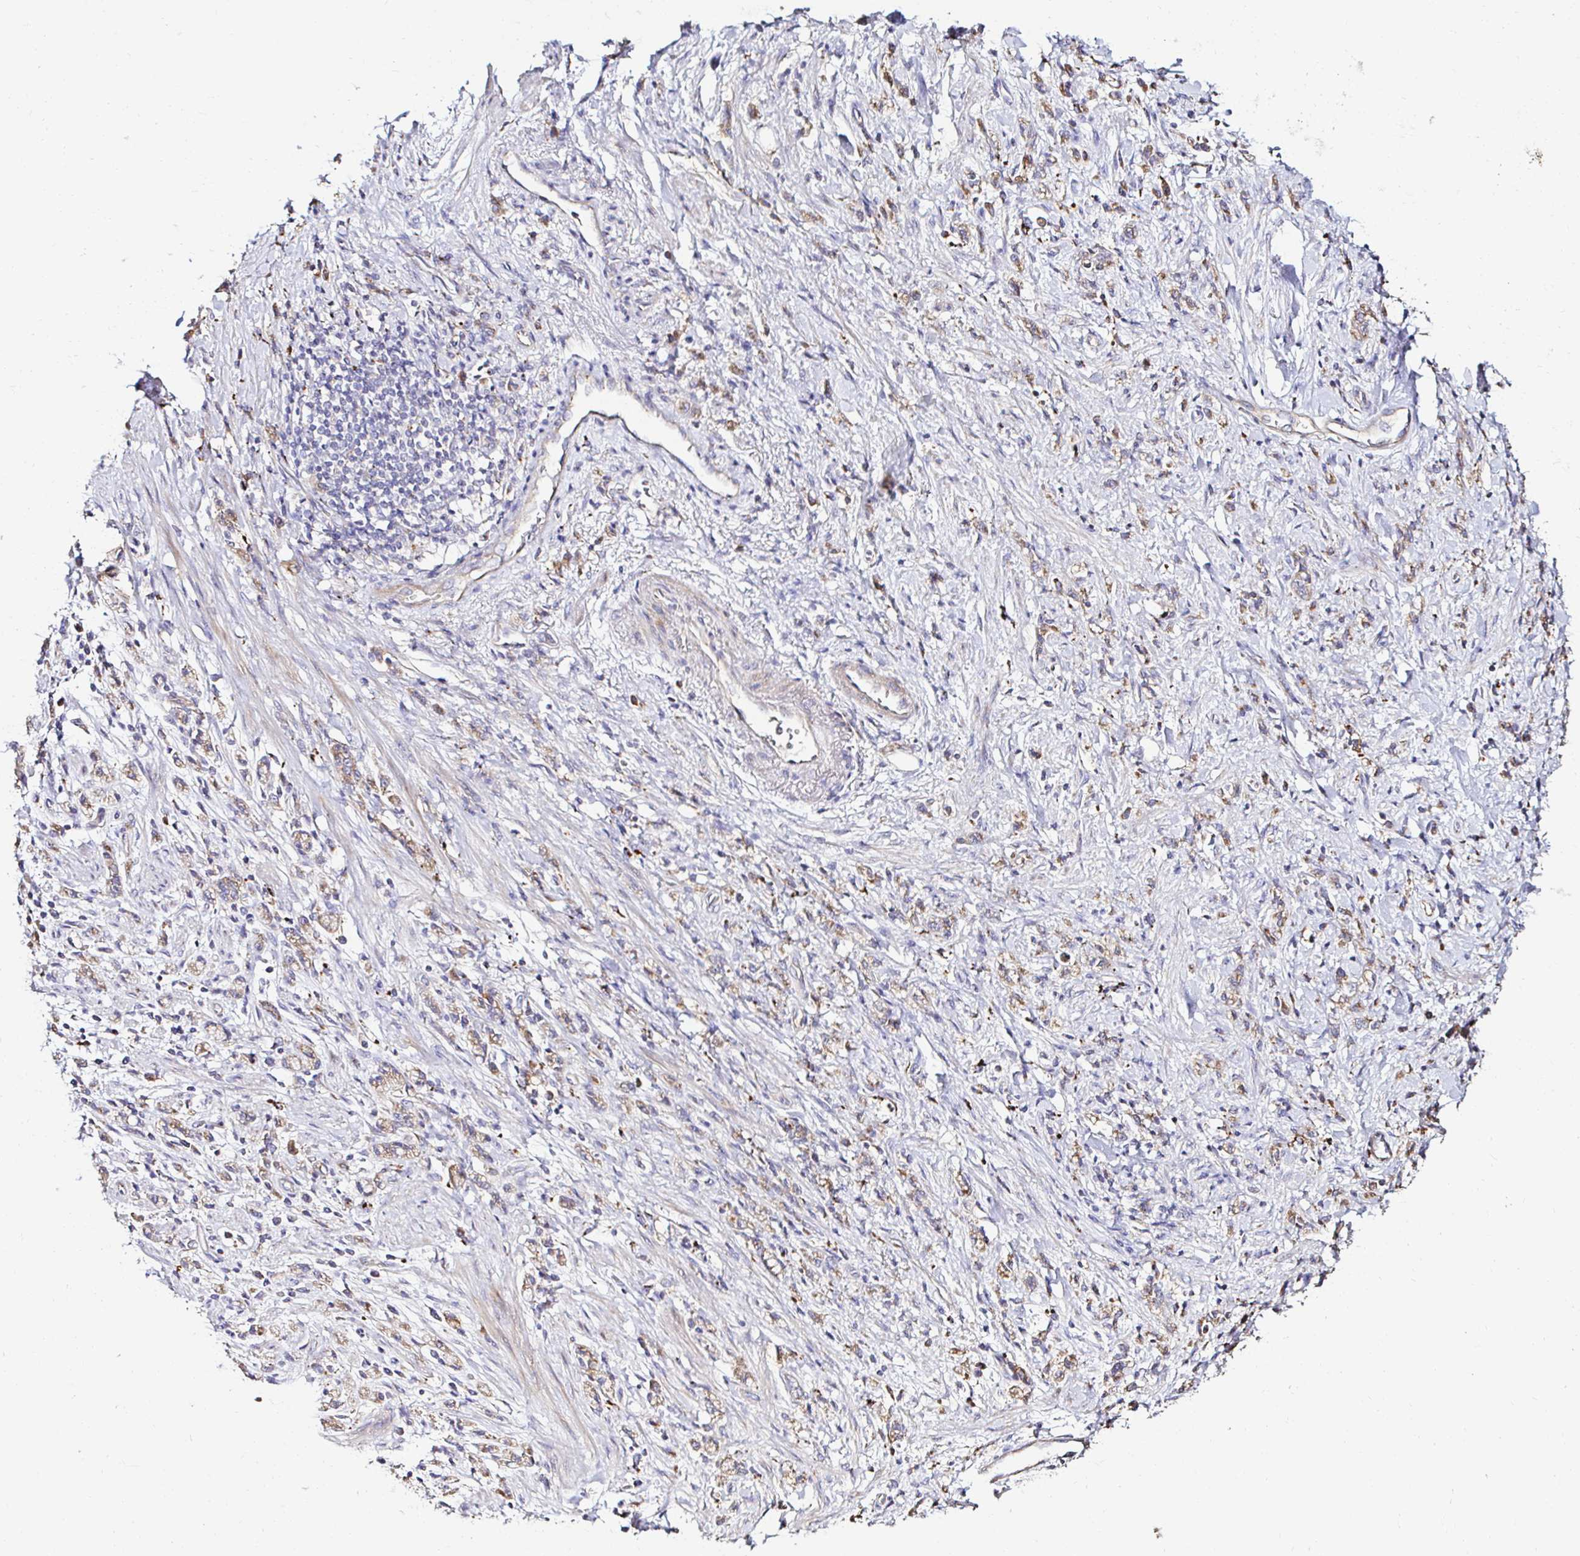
{"staining": {"intensity": "moderate", "quantity": ">75%", "location": "cytoplasmic/membranous"}, "tissue": "stomach cancer", "cell_type": "Tumor cells", "image_type": "cancer", "snomed": [{"axis": "morphology", "description": "Adenocarcinoma, NOS"}, {"axis": "topography", "description": "Stomach"}], "caption": "Immunohistochemical staining of human adenocarcinoma (stomach) shows medium levels of moderate cytoplasmic/membranous protein expression in approximately >75% of tumor cells. The protein of interest is stained brown, and the nuclei are stained in blue (DAB IHC with brightfield microscopy, high magnification).", "gene": "GALNS", "patient": {"sex": "male", "age": 77}}